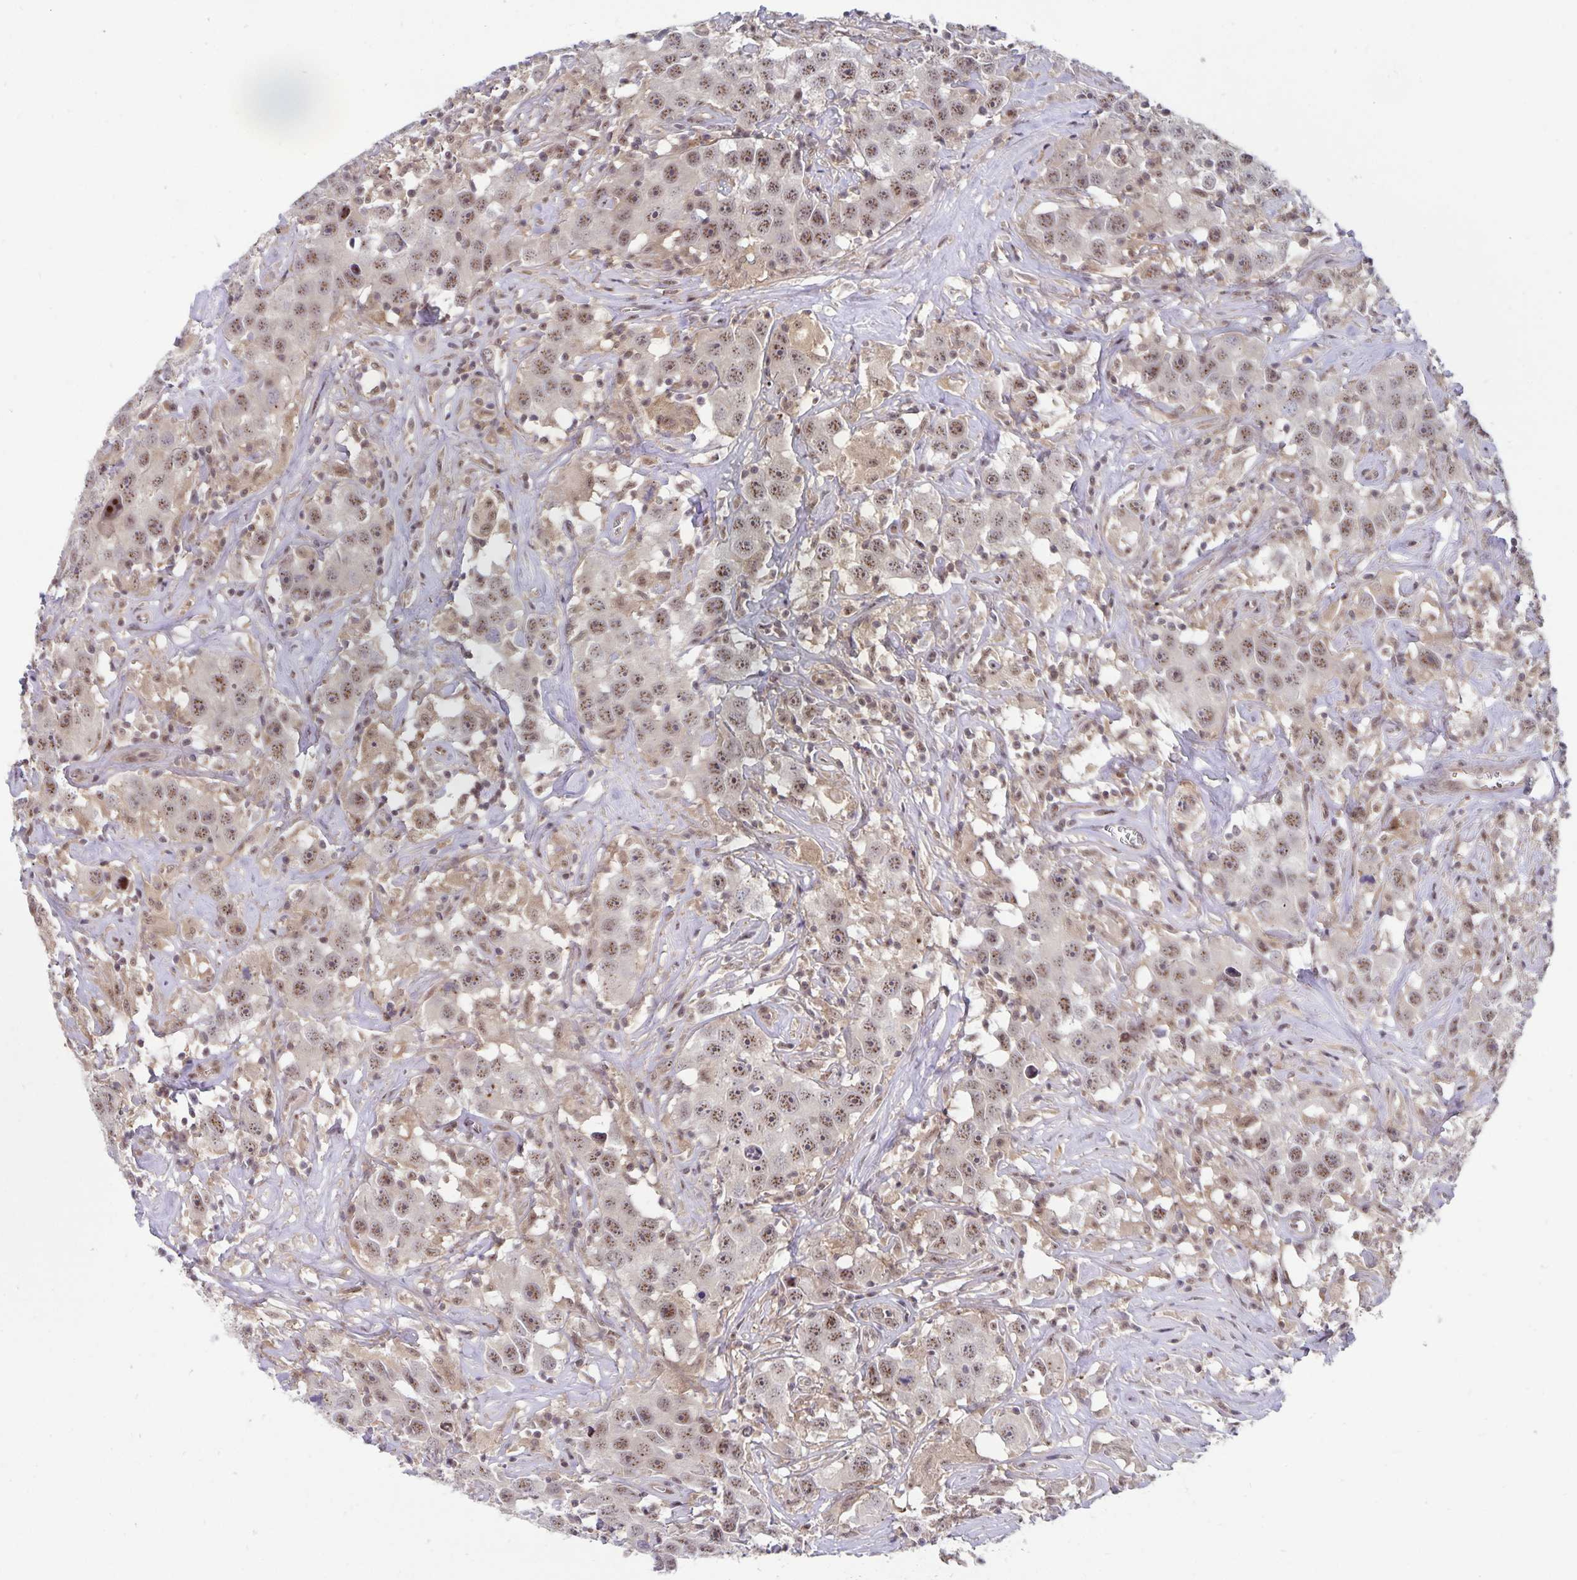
{"staining": {"intensity": "weak", "quantity": ">75%", "location": "nuclear"}, "tissue": "testis cancer", "cell_type": "Tumor cells", "image_type": "cancer", "snomed": [{"axis": "morphology", "description": "Seminoma, NOS"}, {"axis": "topography", "description": "Testis"}], "caption": "Human testis seminoma stained with a protein marker shows weak staining in tumor cells.", "gene": "EXOC6B", "patient": {"sex": "male", "age": 49}}